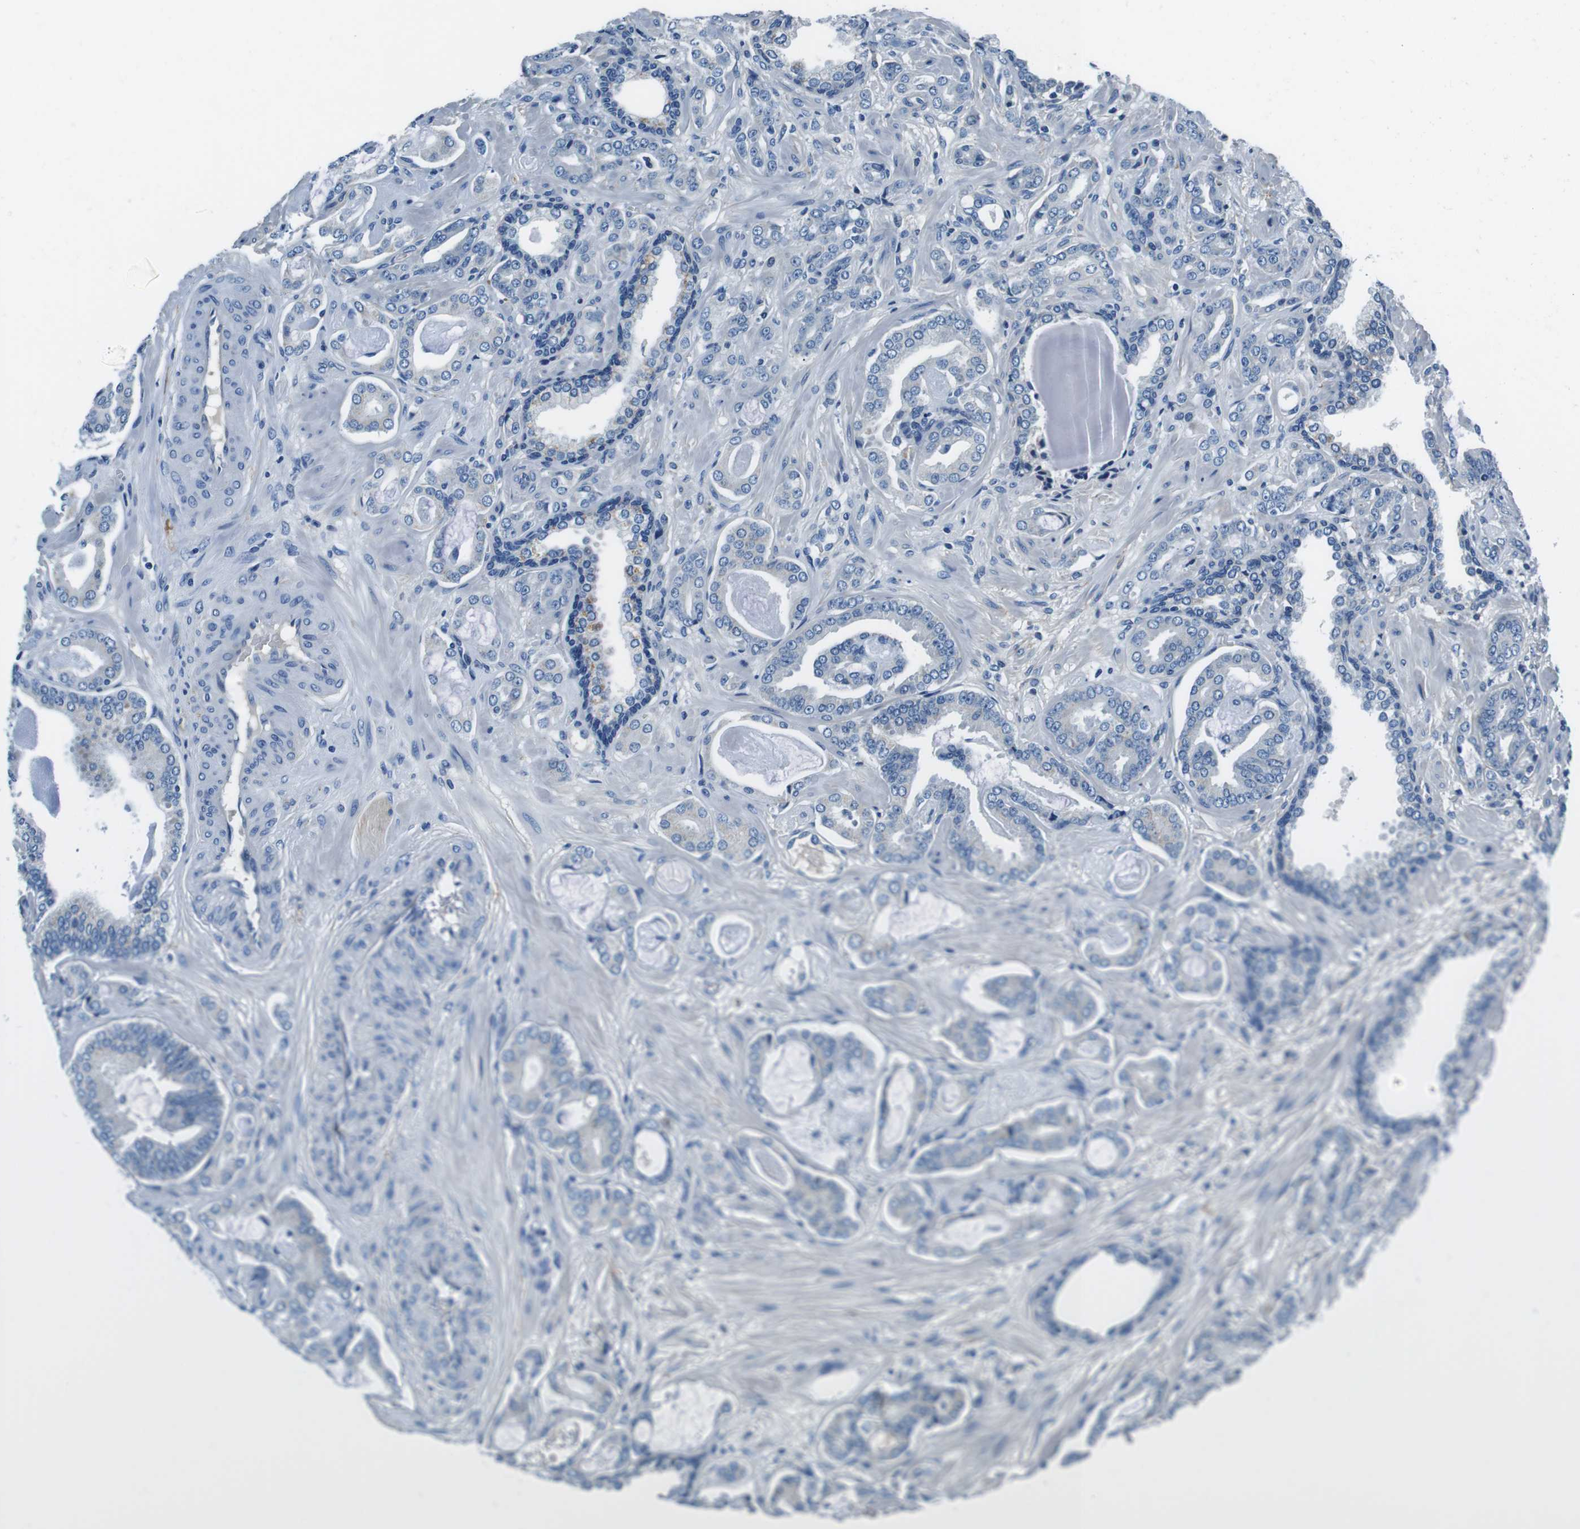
{"staining": {"intensity": "negative", "quantity": "none", "location": "none"}, "tissue": "prostate cancer", "cell_type": "Tumor cells", "image_type": "cancer", "snomed": [{"axis": "morphology", "description": "Adenocarcinoma, Low grade"}, {"axis": "topography", "description": "Prostate"}], "caption": "IHC micrograph of neoplastic tissue: human prostate cancer (adenocarcinoma (low-grade)) stained with DAB (3,3'-diaminobenzidine) demonstrates no significant protein staining in tumor cells.", "gene": "CASQ1", "patient": {"sex": "male", "age": 53}}